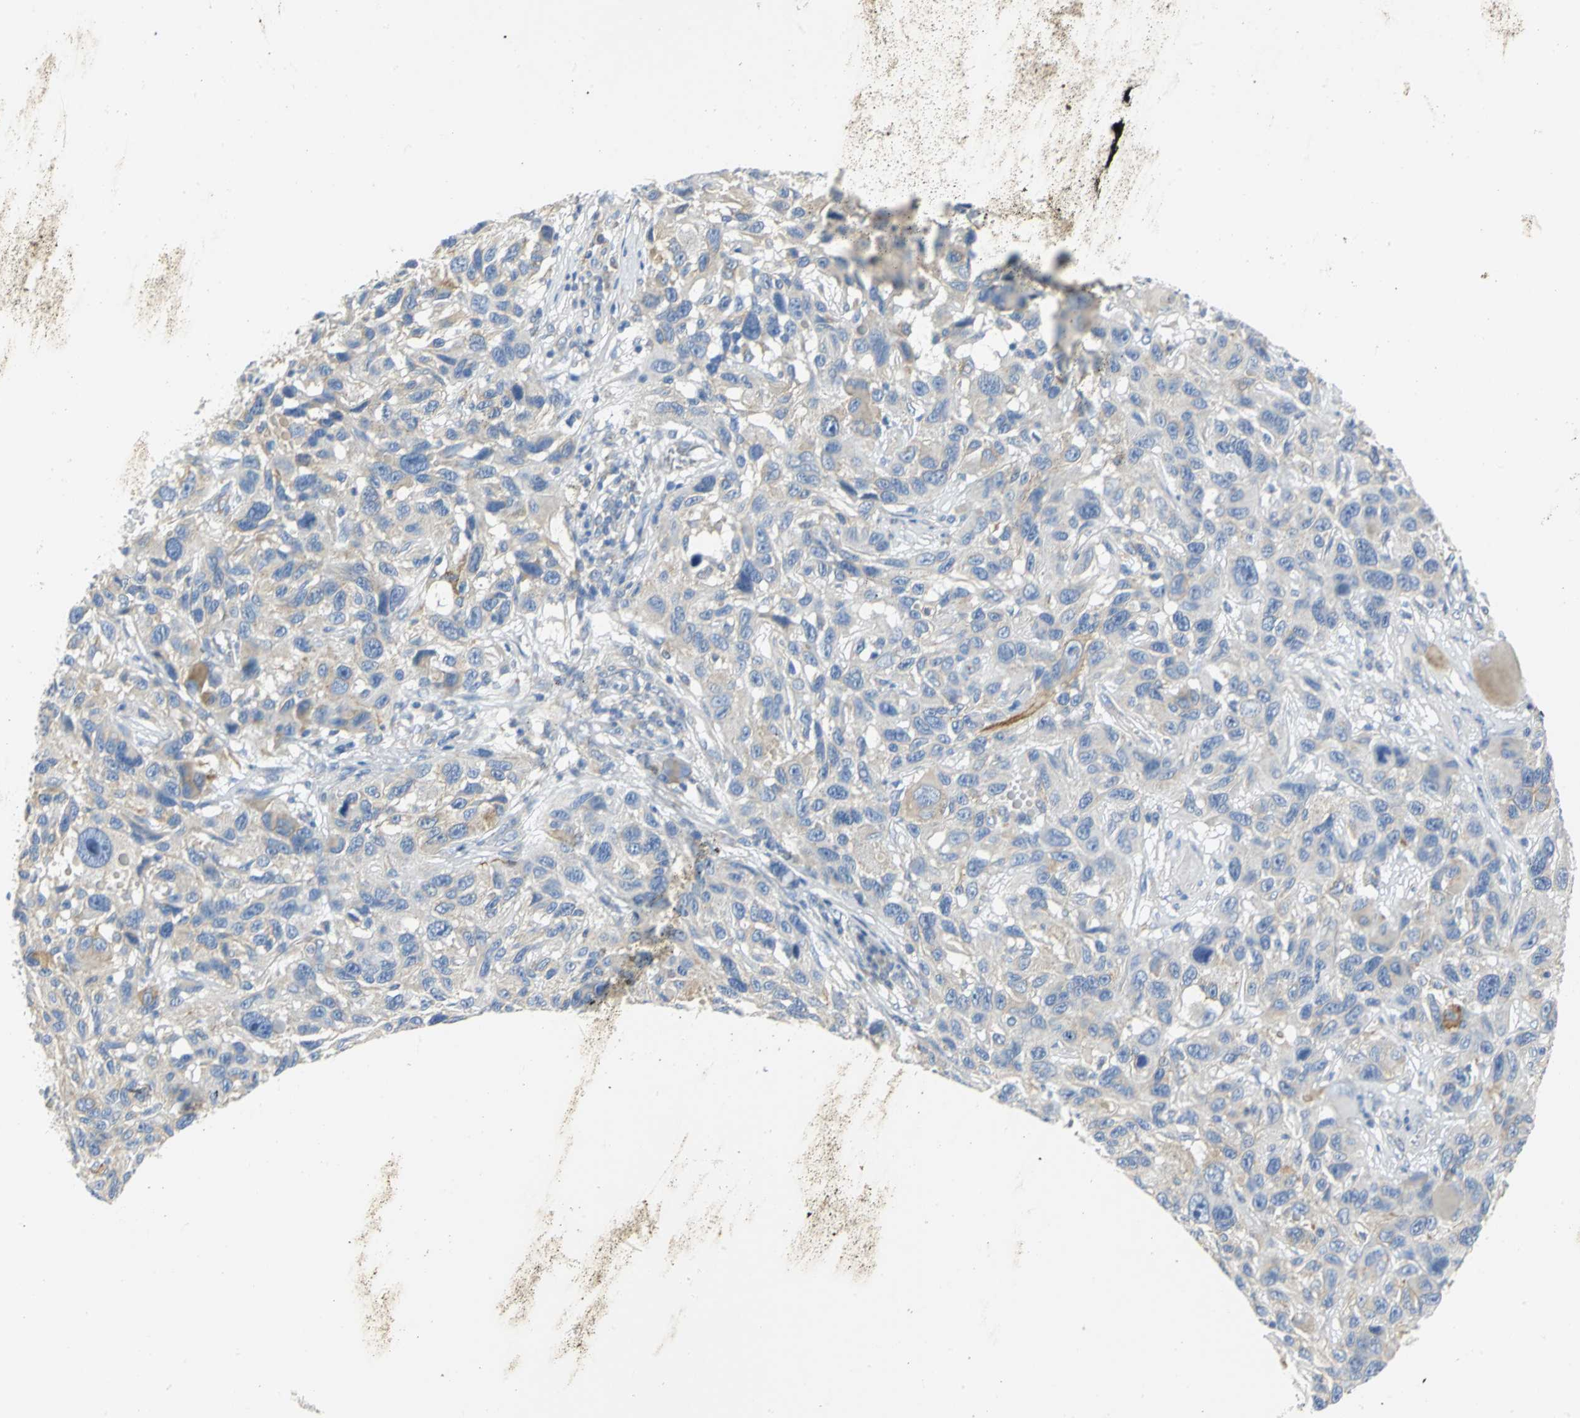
{"staining": {"intensity": "weak", "quantity": "25%-75%", "location": "cytoplasmic/membranous"}, "tissue": "melanoma", "cell_type": "Tumor cells", "image_type": "cancer", "snomed": [{"axis": "morphology", "description": "Malignant melanoma, NOS"}, {"axis": "topography", "description": "Skin"}], "caption": "Immunohistochemical staining of melanoma shows low levels of weak cytoplasmic/membranous positivity in about 25%-75% of tumor cells.", "gene": "GNRH2", "patient": {"sex": "male", "age": 53}}